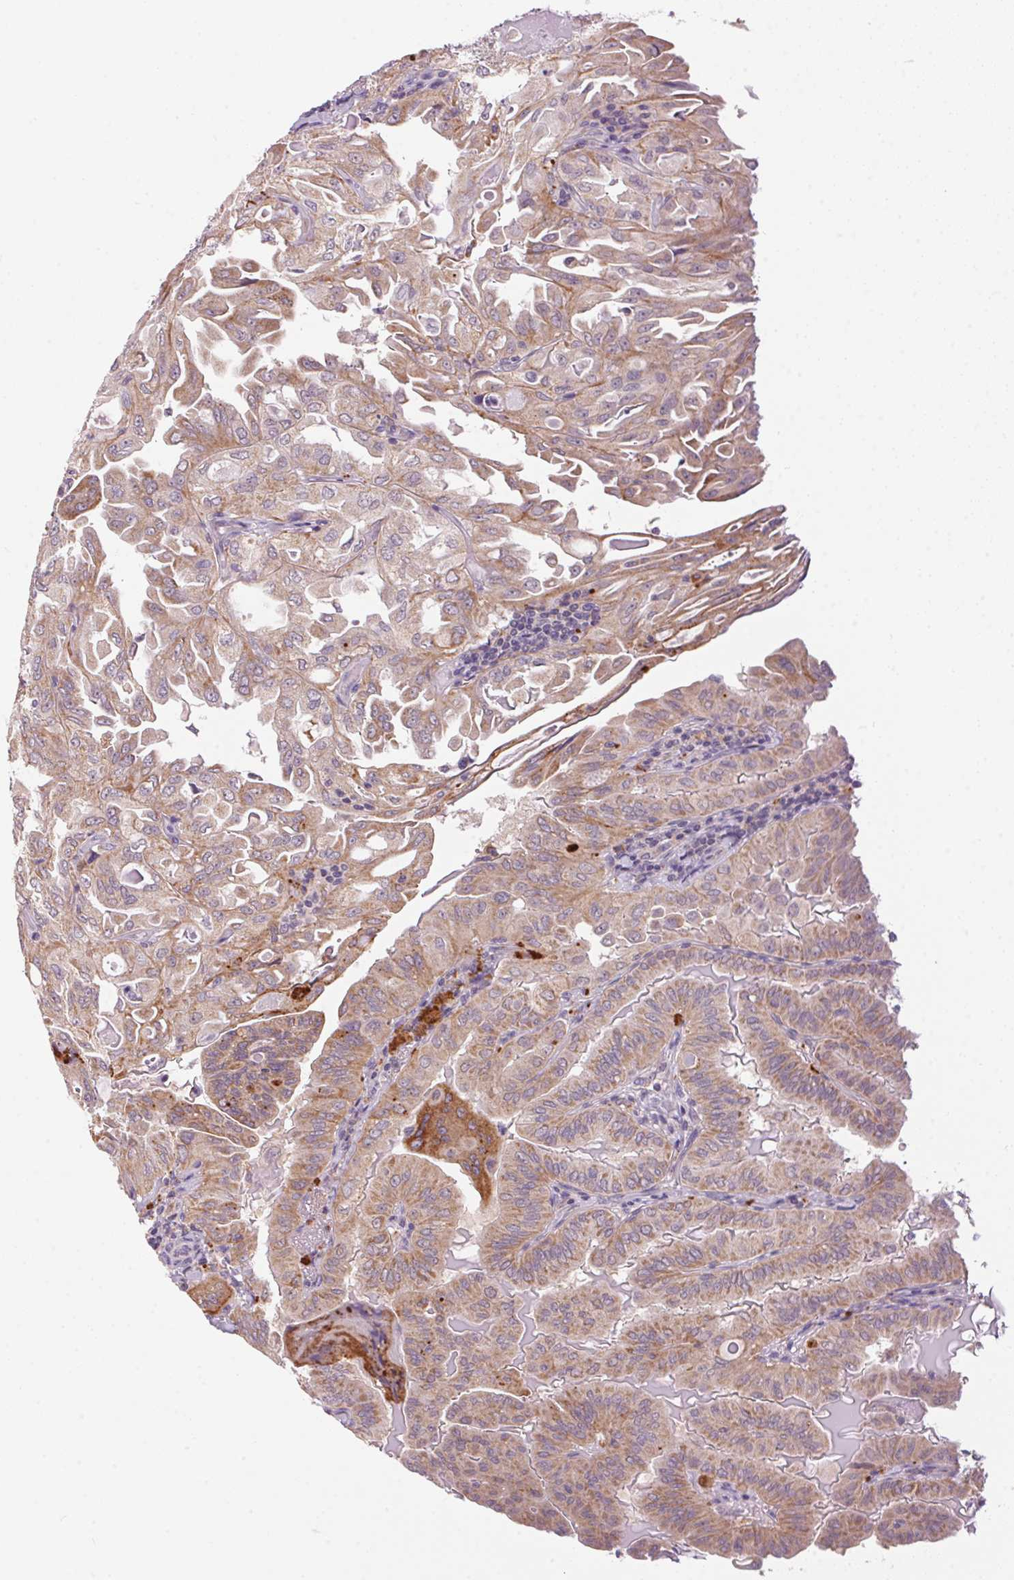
{"staining": {"intensity": "weak", "quantity": ">75%", "location": "cytoplasmic/membranous"}, "tissue": "thyroid cancer", "cell_type": "Tumor cells", "image_type": "cancer", "snomed": [{"axis": "morphology", "description": "Papillary adenocarcinoma, NOS"}, {"axis": "topography", "description": "Thyroid gland"}], "caption": "Papillary adenocarcinoma (thyroid) stained for a protein (brown) demonstrates weak cytoplasmic/membranous positive expression in approximately >75% of tumor cells.", "gene": "ADH5", "patient": {"sex": "female", "age": 68}}